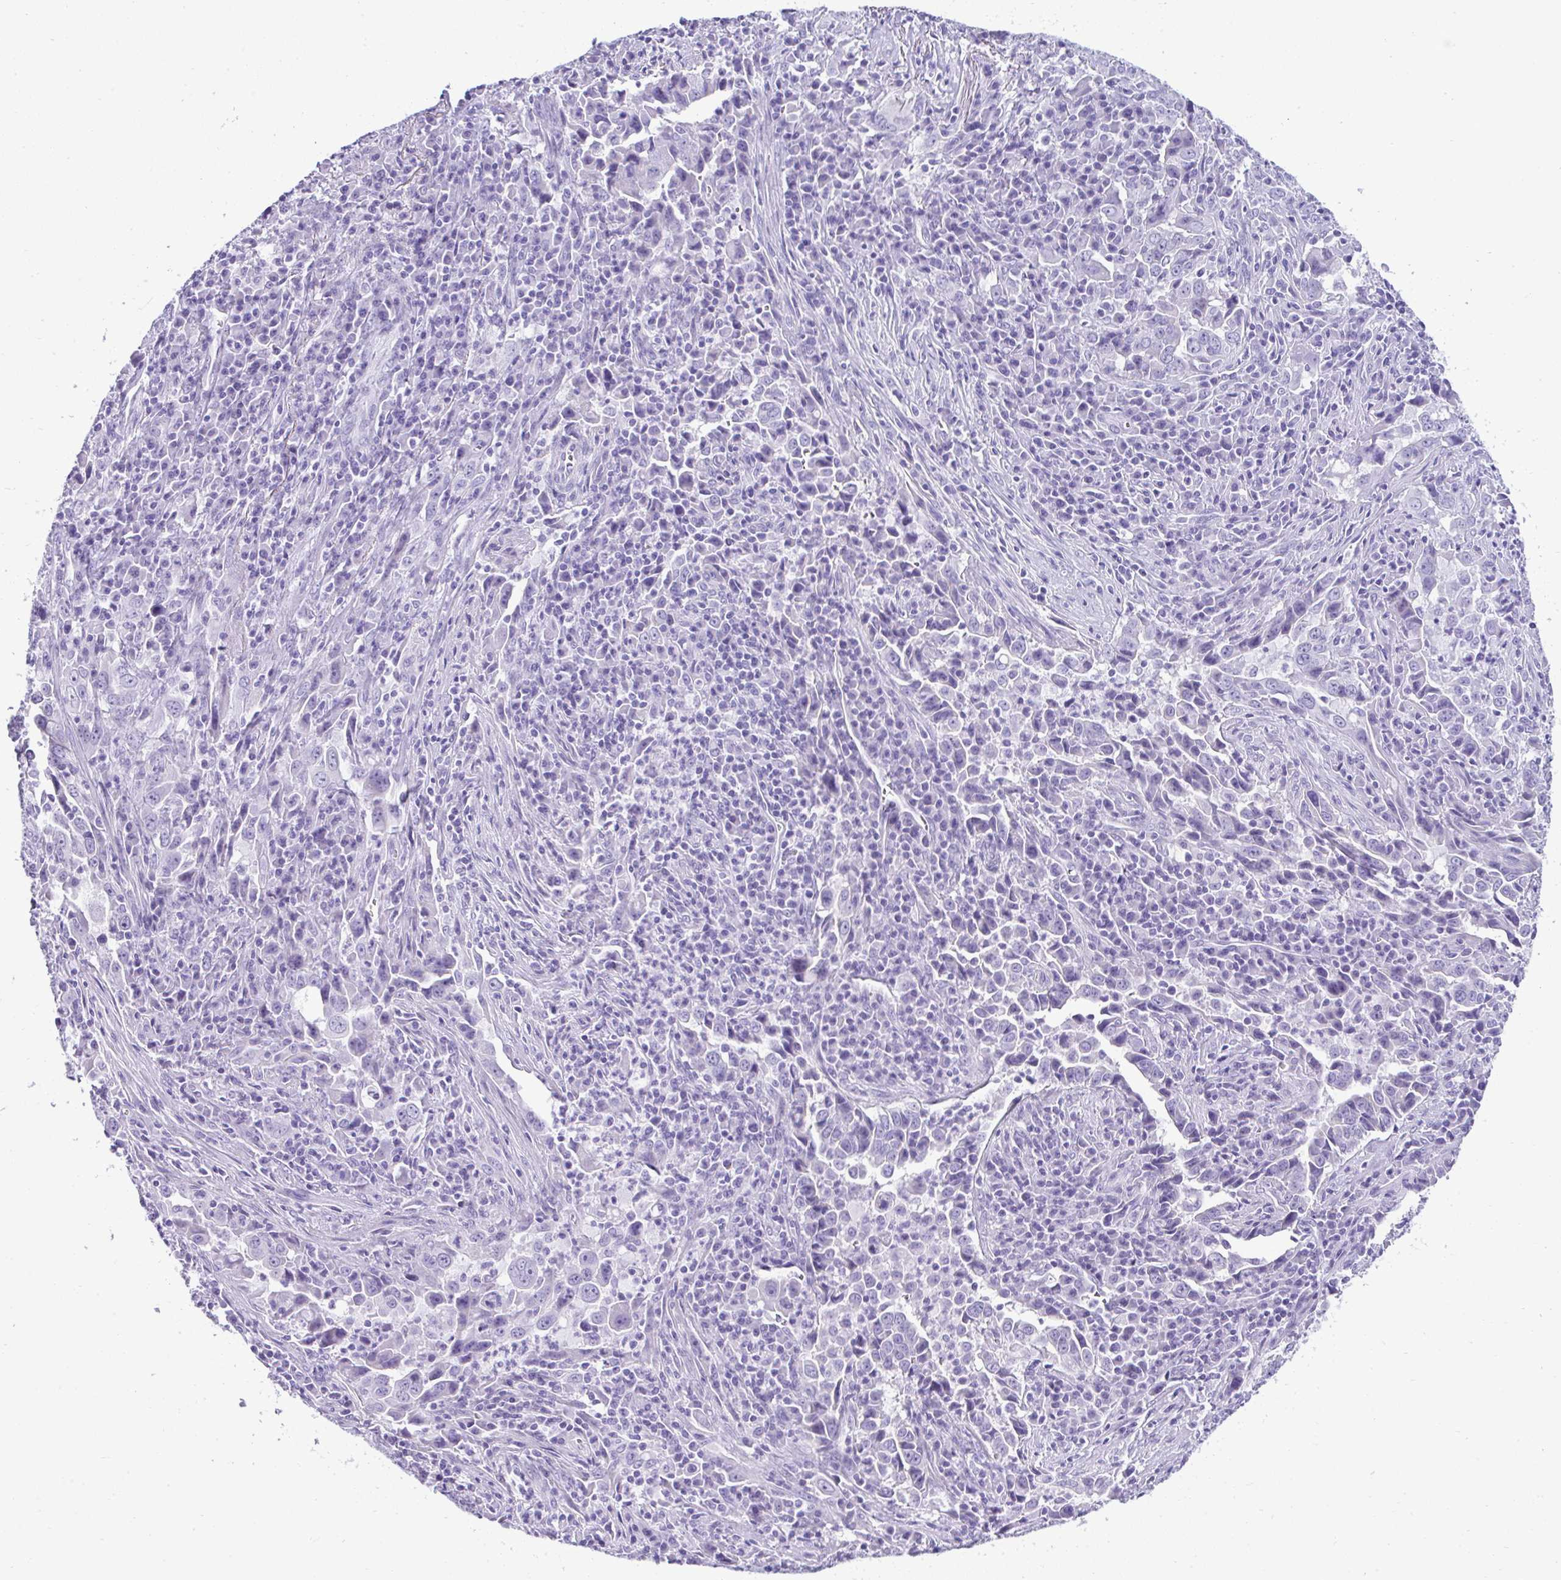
{"staining": {"intensity": "negative", "quantity": "none", "location": "none"}, "tissue": "lung cancer", "cell_type": "Tumor cells", "image_type": "cancer", "snomed": [{"axis": "morphology", "description": "Adenocarcinoma, NOS"}, {"axis": "topography", "description": "Lung"}], "caption": "An image of human lung cancer (adenocarcinoma) is negative for staining in tumor cells.", "gene": "RNF183", "patient": {"sex": "male", "age": 67}}